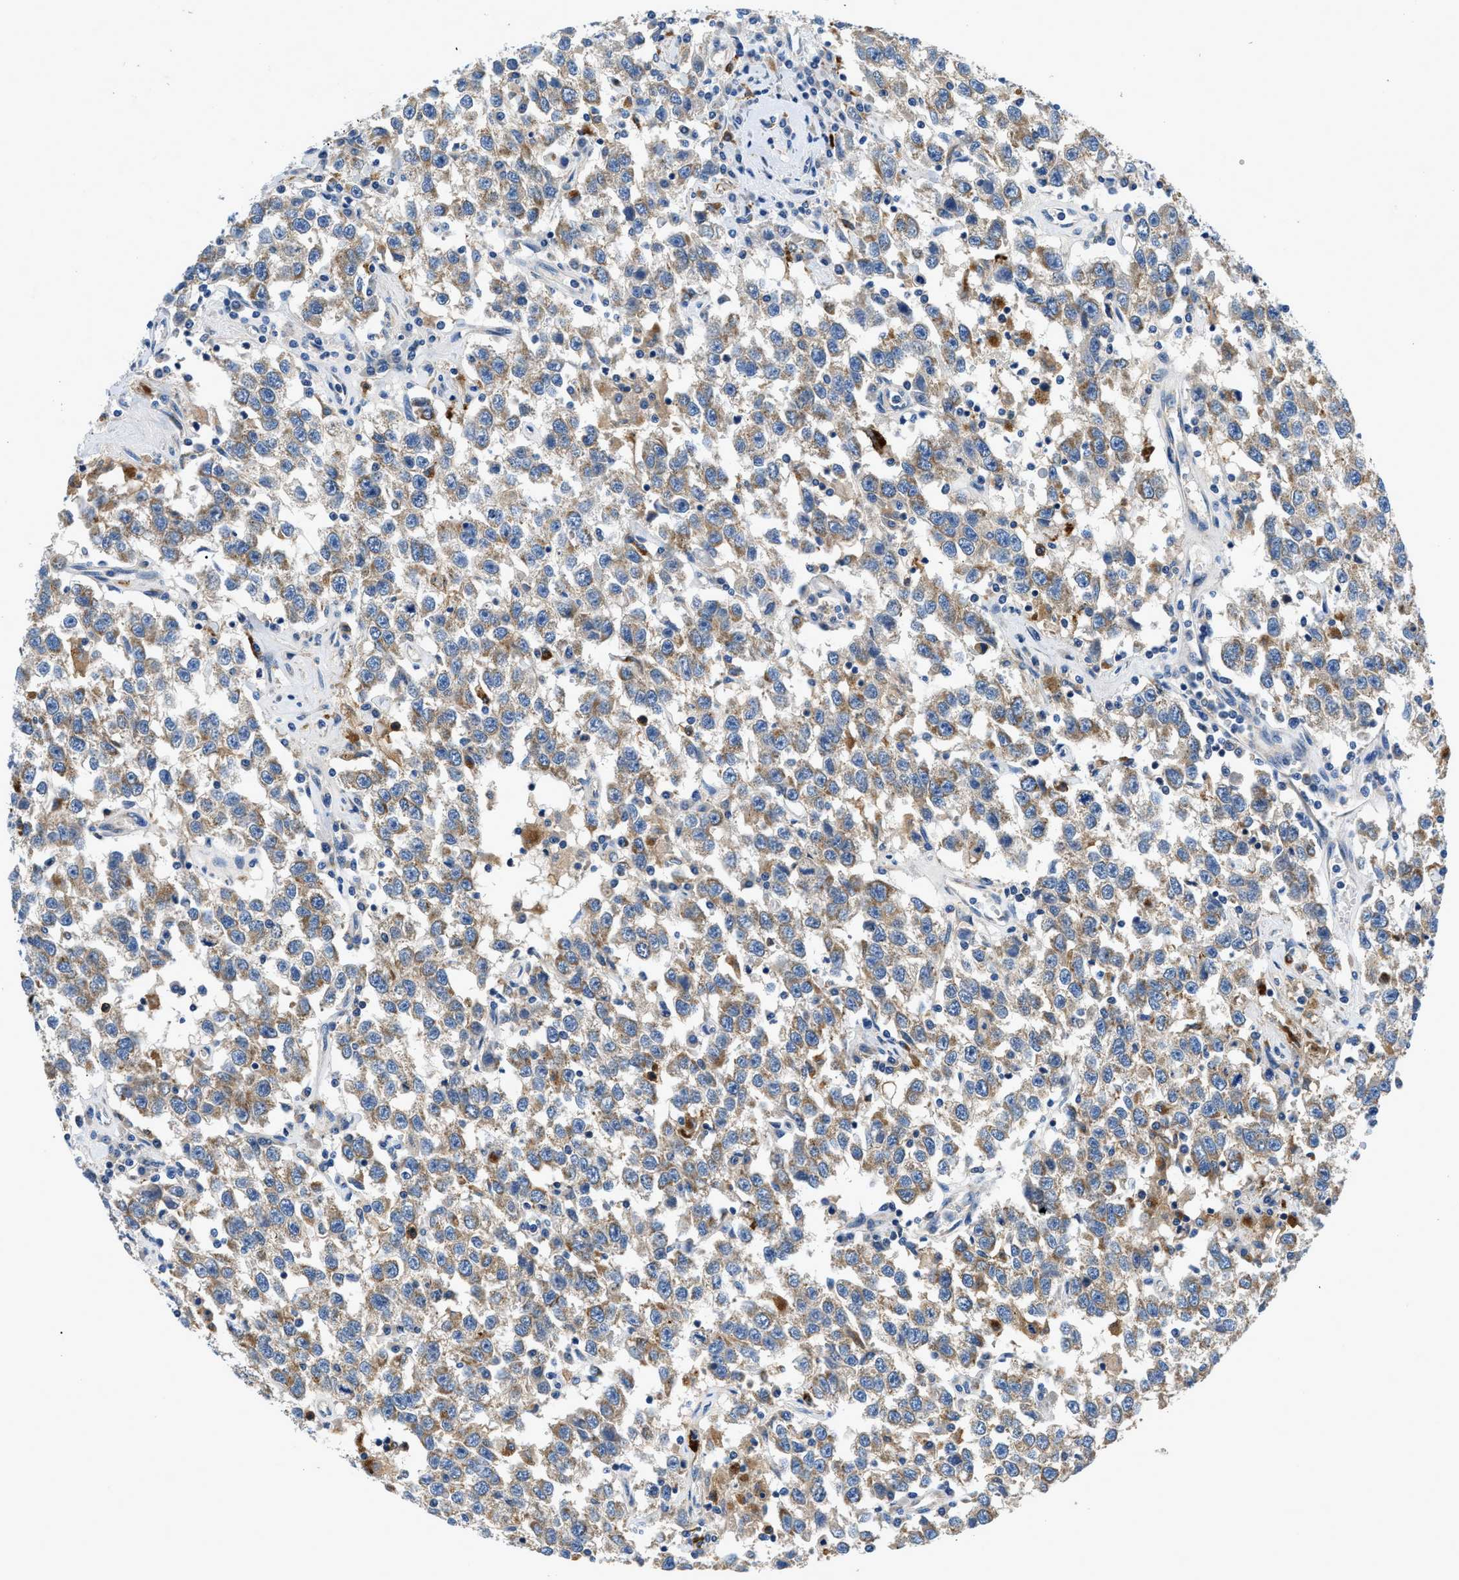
{"staining": {"intensity": "moderate", "quantity": "25%-75%", "location": "cytoplasmic/membranous"}, "tissue": "testis cancer", "cell_type": "Tumor cells", "image_type": "cancer", "snomed": [{"axis": "morphology", "description": "Seminoma, NOS"}, {"axis": "topography", "description": "Testis"}], "caption": "Testis seminoma was stained to show a protein in brown. There is medium levels of moderate cytoplasmic/membranous expression in approximately 25%-75% of tumor cells.", "gene": "ADGRE3", "patient": {"sex": "male", "age": 41}}